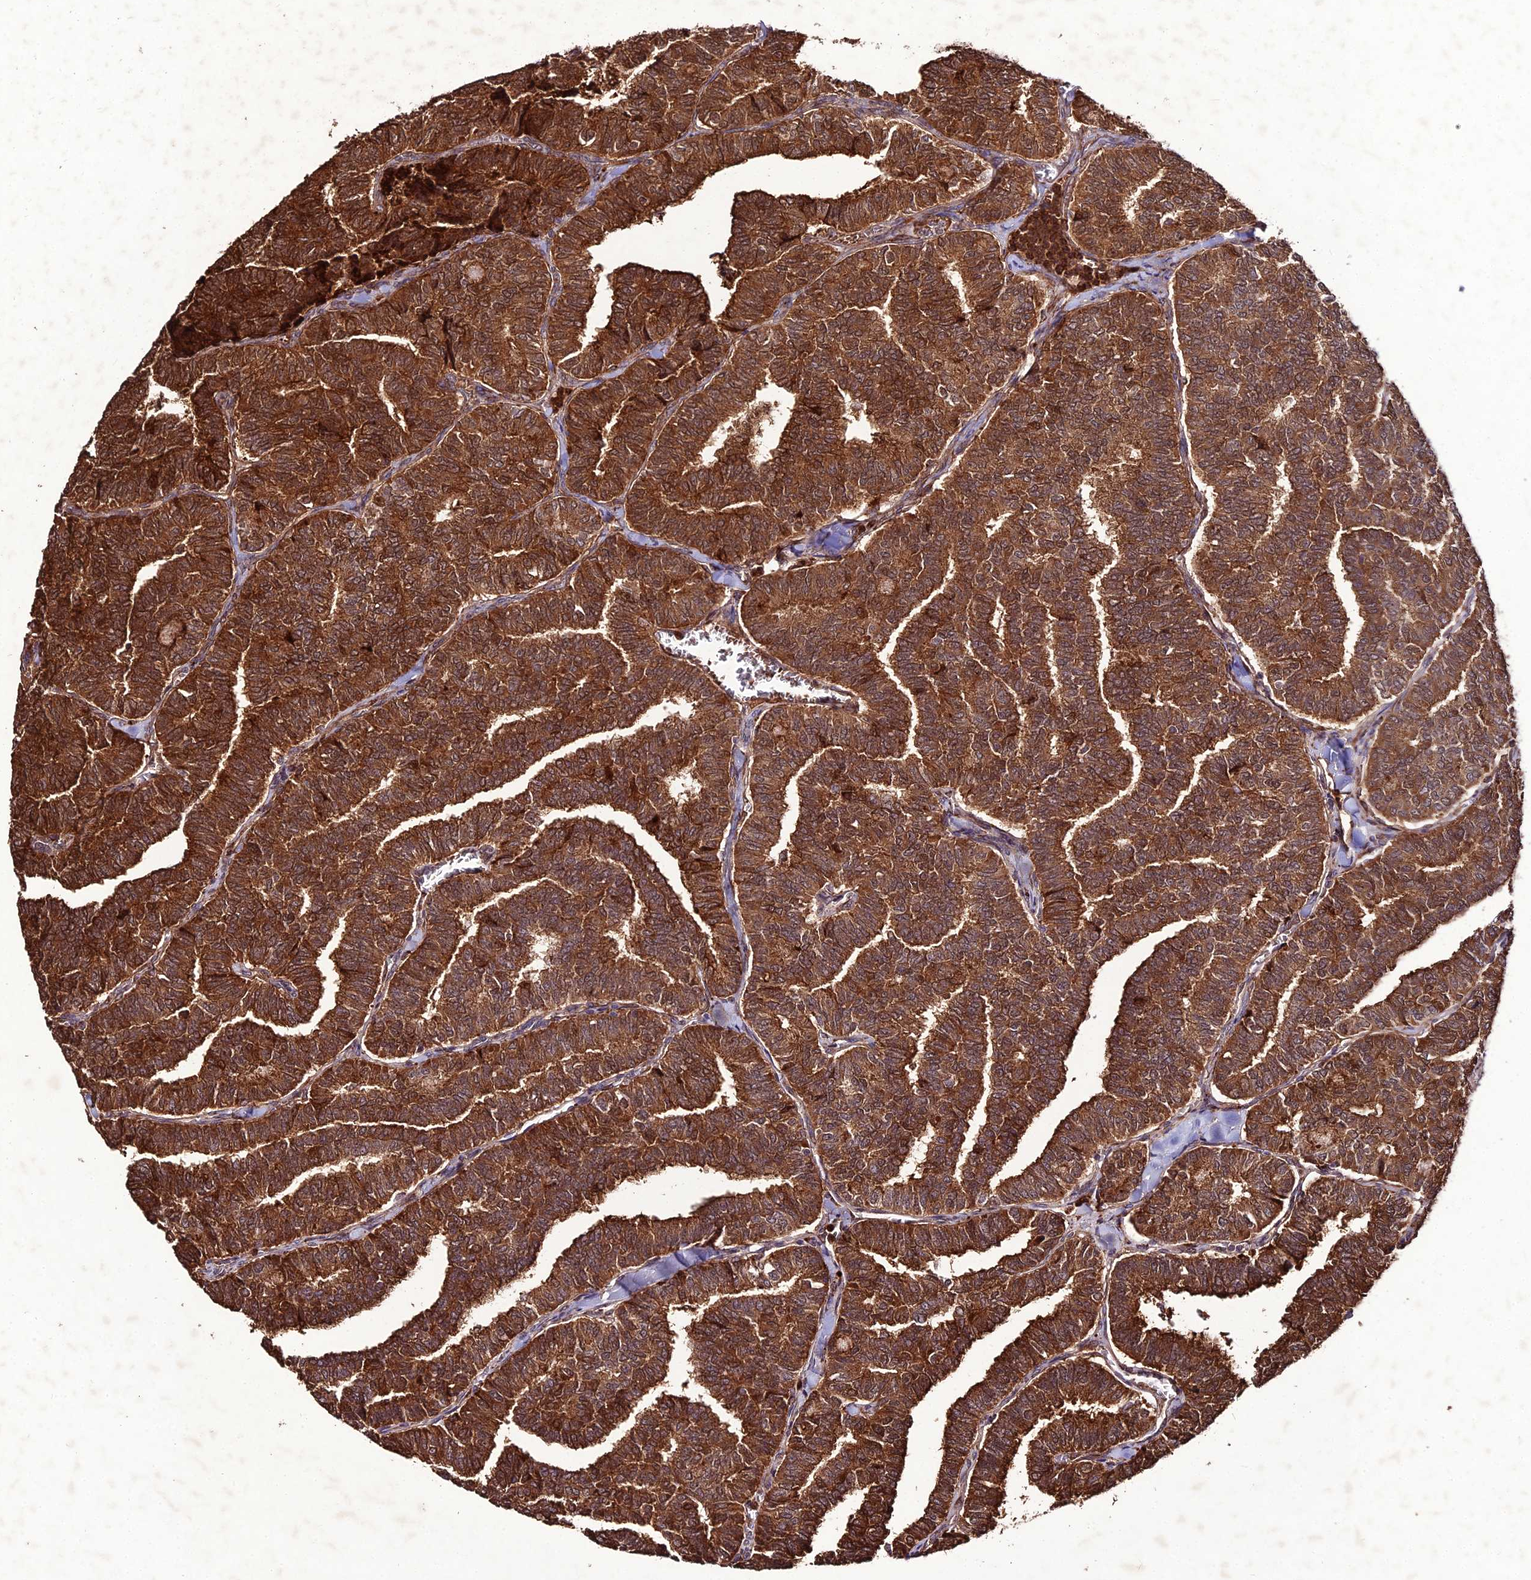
{"staining": {"intensity": "strong", "quantity": ">75%", "location": "cytoplasmic/membranous"}, "tissue": "thyroid cancer", "cell_type": "Tumor cells", "image_type": "cancer", "snomed": [{"axis": "morphology", "description": "Papillary adenocarcinoma, NOS"}, {"axis": "topography", "description": "Thyroid gland"}], "caption": "Immunohistochemistry (IHC) of human thyroid cancer displays high levels of strong cytoplasmic/membranous expression in approximately >75% of tumor cells.", "gene": "ZNF766", "patient": {"sex": "female", "age": 35}}